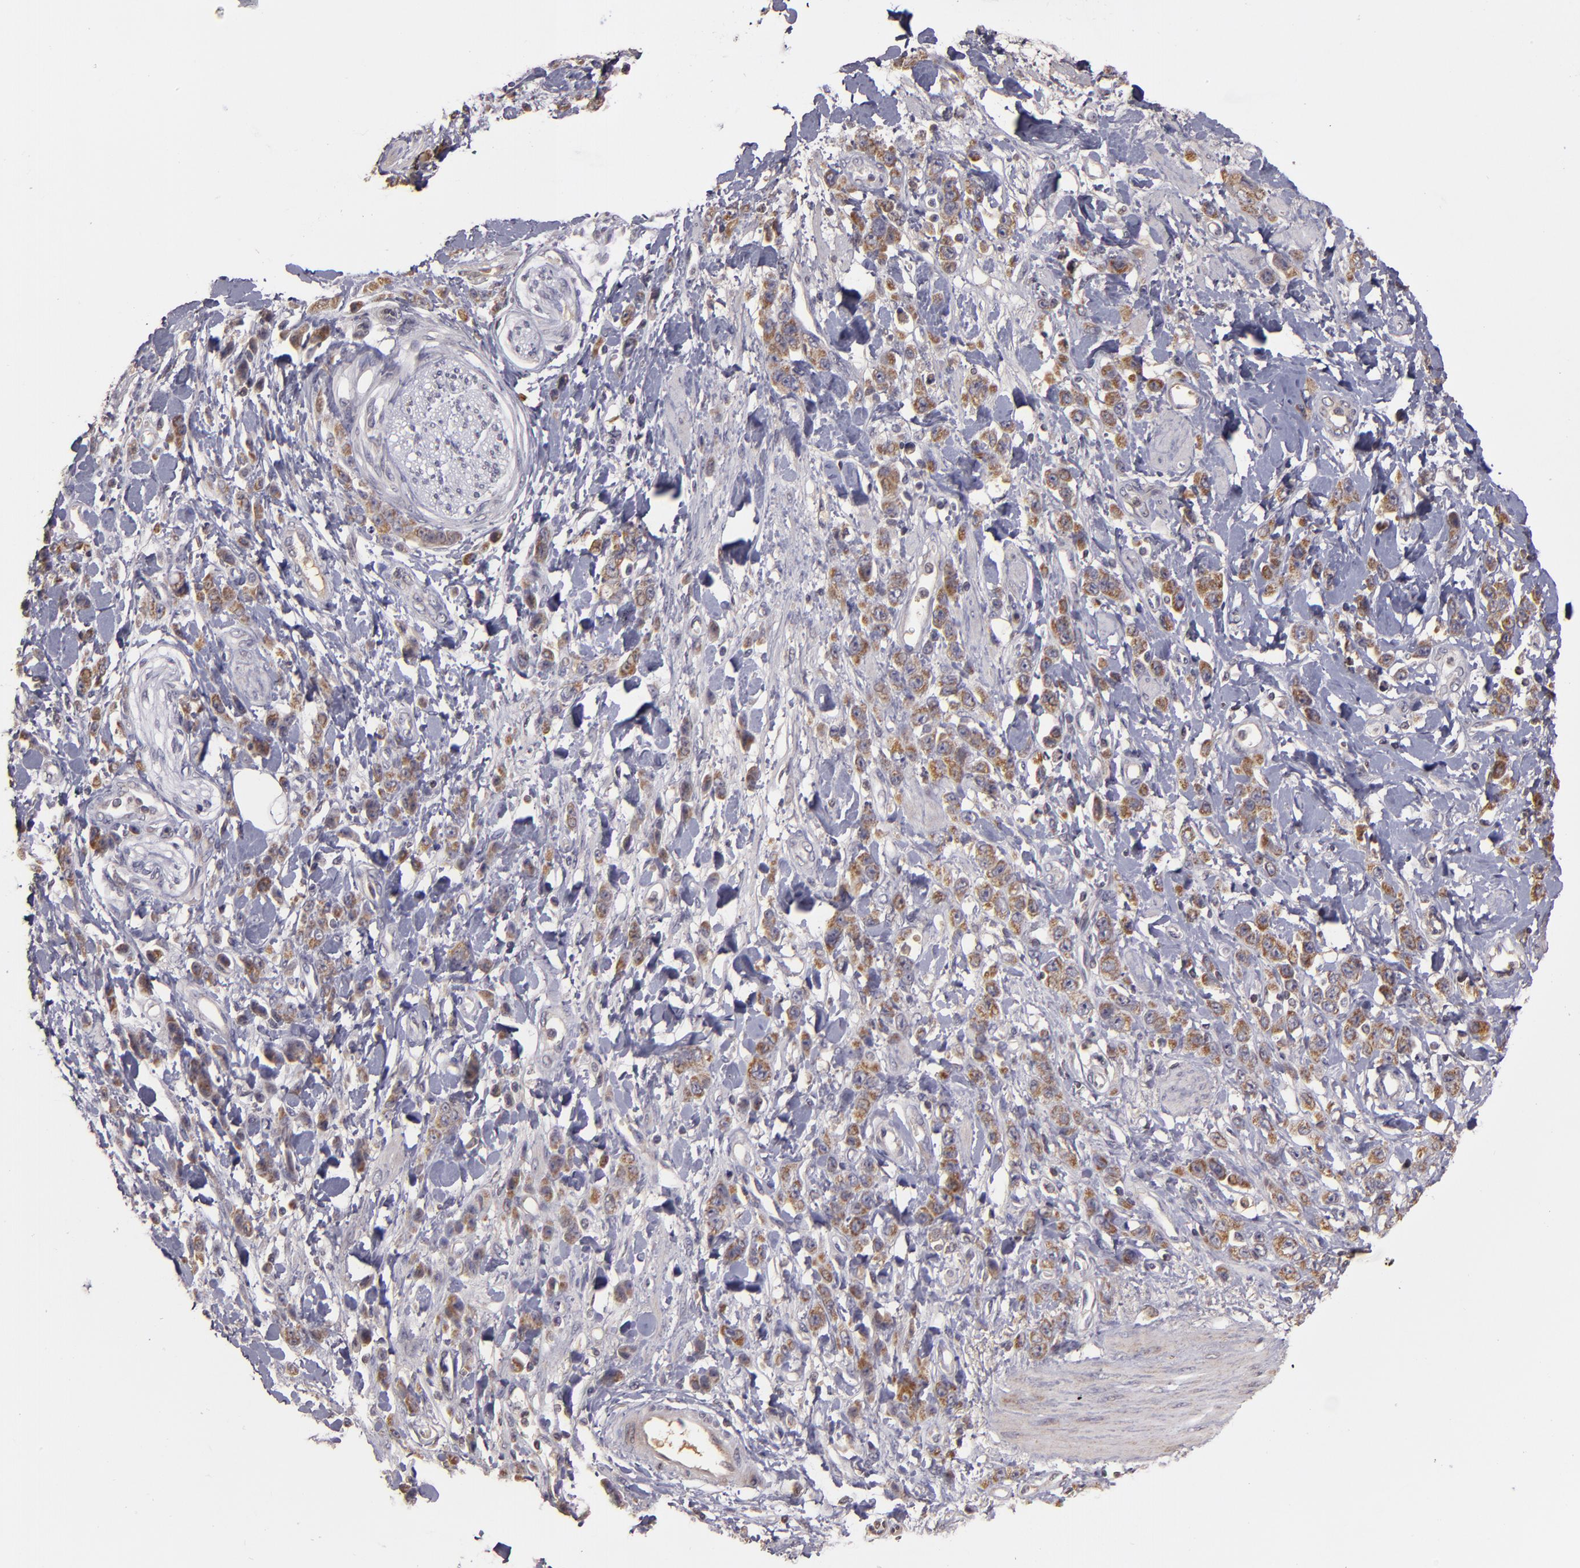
{"staining": {"intensity": "moderate", "quantity": ">75%", "location": "cytoplasmic/membranous"}, "tissue": "stomach cancer", "cell_type": "Tumor cells", "image_type": "cancer", "snomed": [{"axis": "morphology", "description": "Normal tissue, NOS"}, {"axis": "morphology", "description": "Adenocarcinoma, NOS"}, {"axis": "topography", "description": "Stomach"}], "caption": "High-power microscopy captured an immunohistochemistry (IHC) image of stomach adenocarcinoma, revealing moderate cytoplasmic/membranous staining in about >75% of tumor cells.", "gene": "ABL1", "patient": {"sex": "male", "age": 82}}